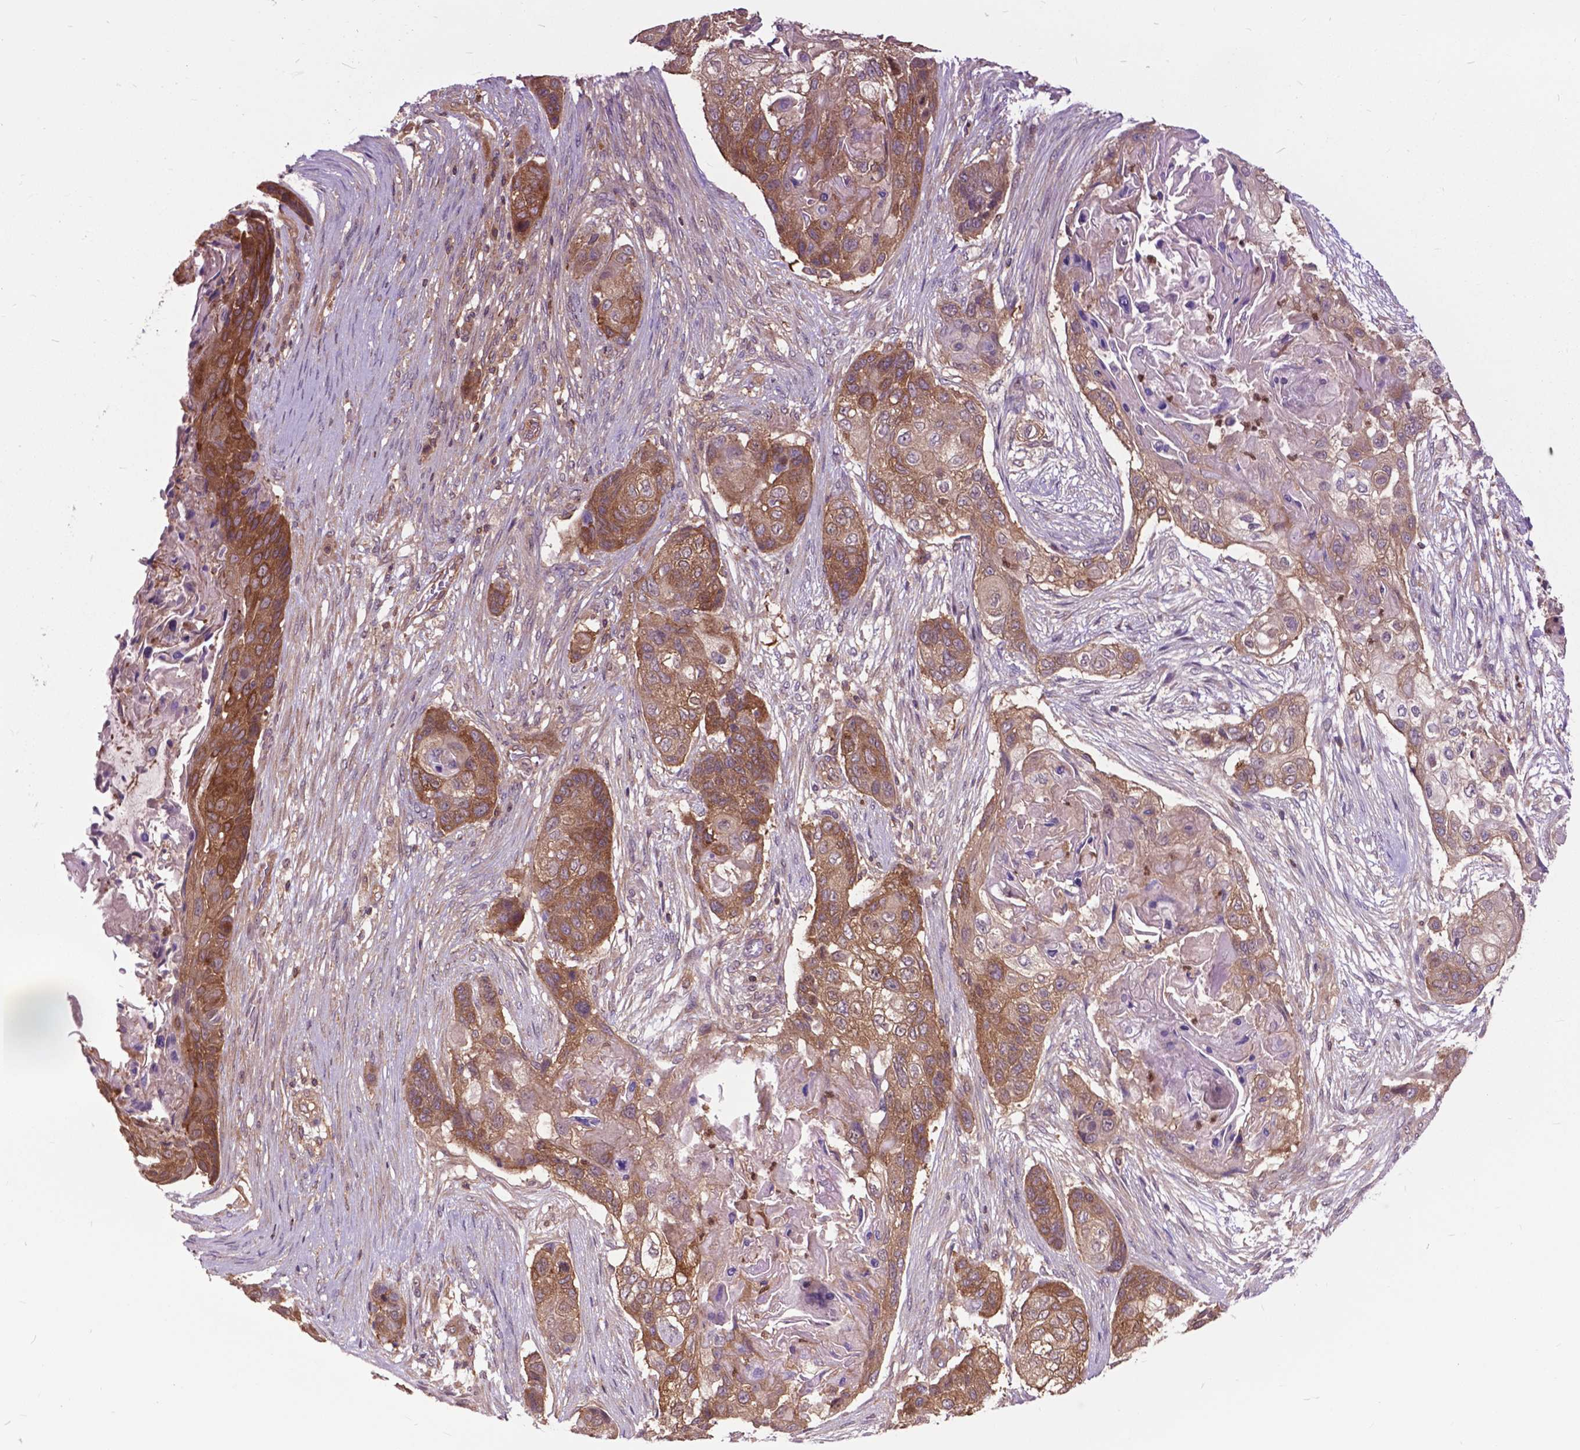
{"staining": {"intensity": "moderate", "quantity": ">75%", "location": "cytoplasmic/membranous"}, "tissue": "lung cancer", "cell_type": "Tumor cells", "image_type": "cancer", "snomed": [{"axis": "morphology", "description": "Squamous cell carcinoma, NOS"}, {"axis": "topography", "description": "Lung"}], "caption": "Human lung squamous cell carcinoma stained for a protein (brown) demonstrates moderate cytoplasmic/membranous positive expression in about >75% of tumor cells.", "gene": "ARAF", "patient": {"sex": "male", "age": 69}}